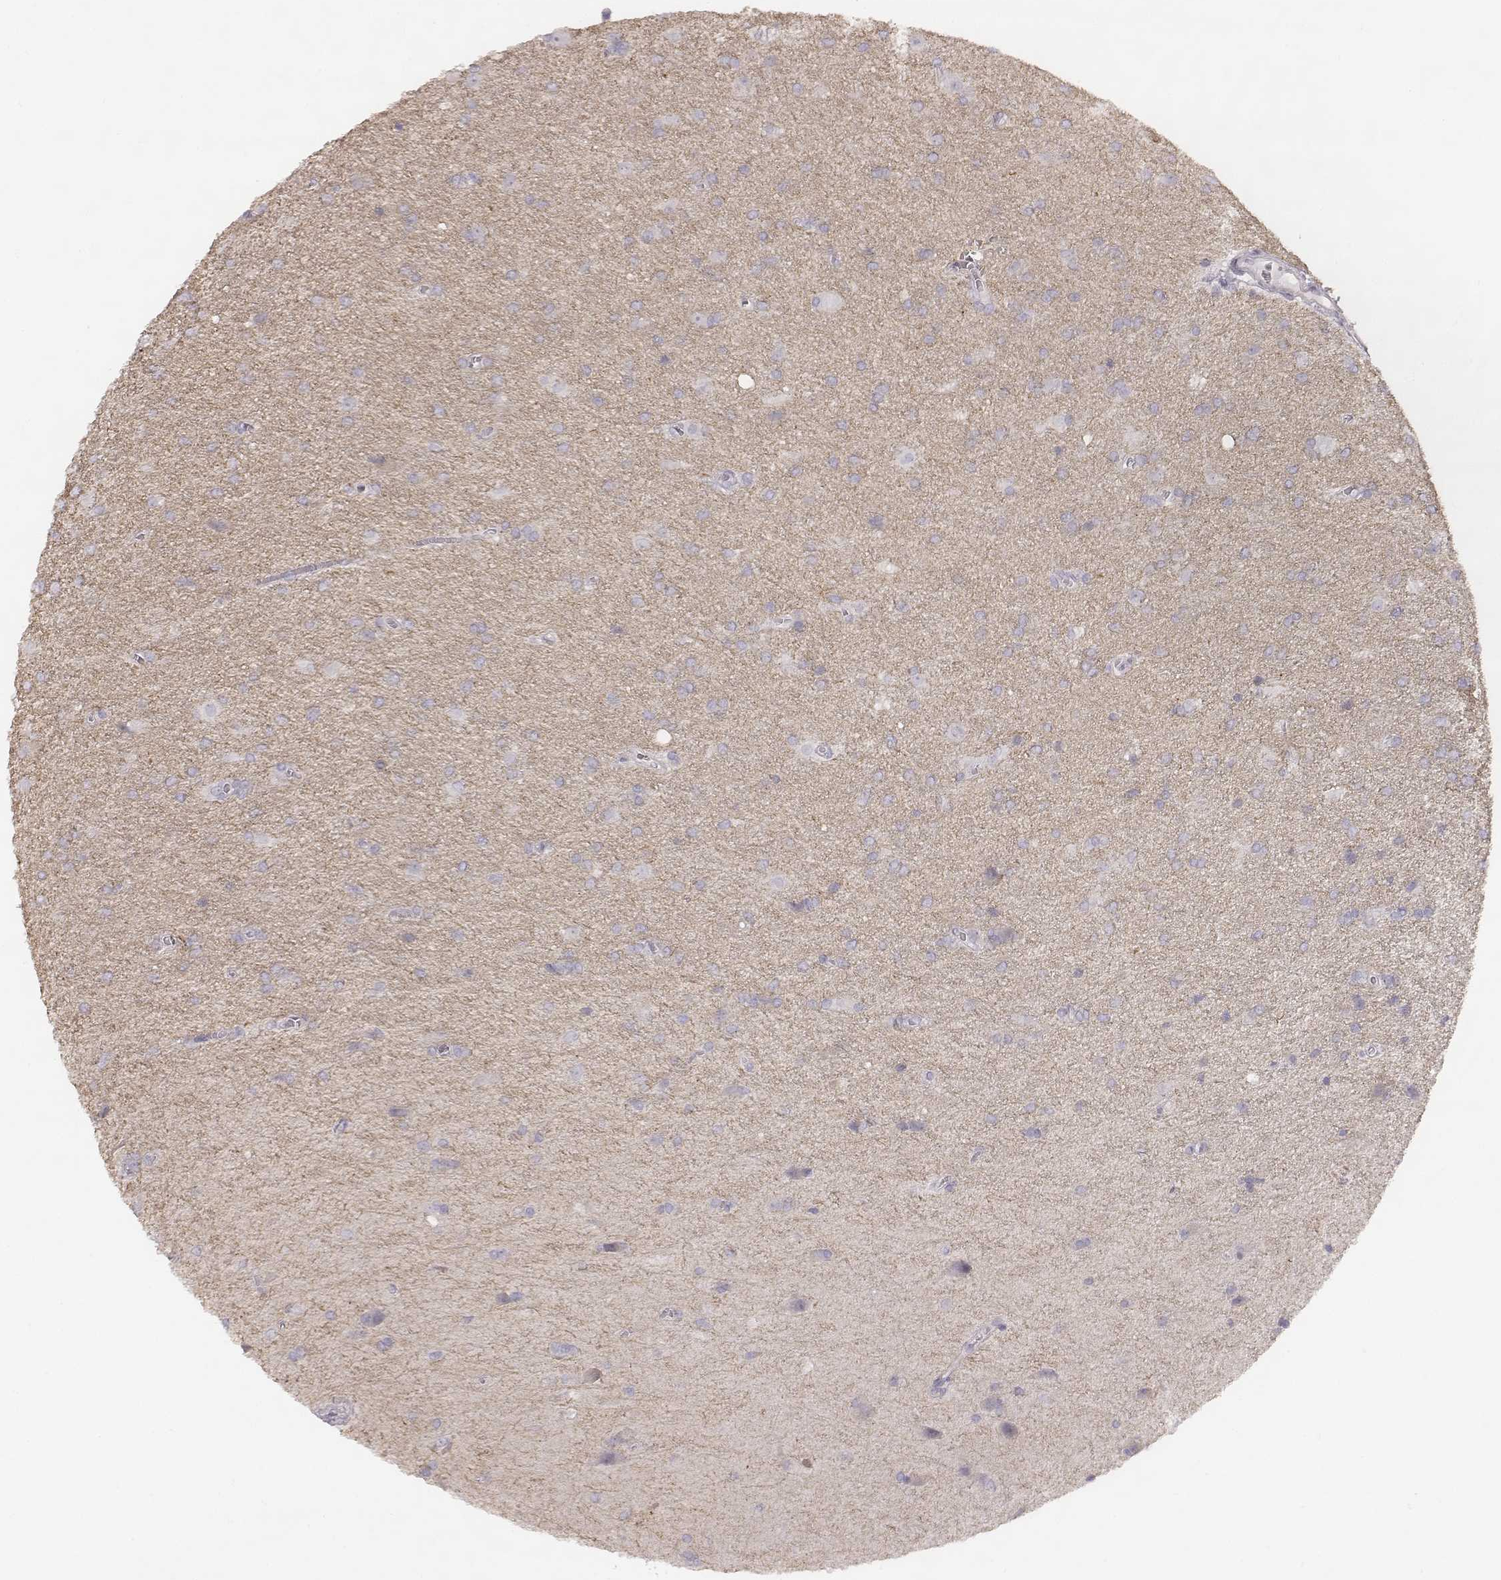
{"staining": {"intensity": "negative", "quantity": "none", "location": "none"}, "tissue": "glioma", "cell_type": "Tumor cells", "image_type": "cancer", "snomed": [{"axis": "morphology", "description": "Glioma, malignant, Low grade"}, {"axis": "topography", "description": "Brain"}], "caption": "Tumor cells show no significant positivity in glioma.", "gene": "KCNJ12", "patient": {"sex": "male", "age": 58}}